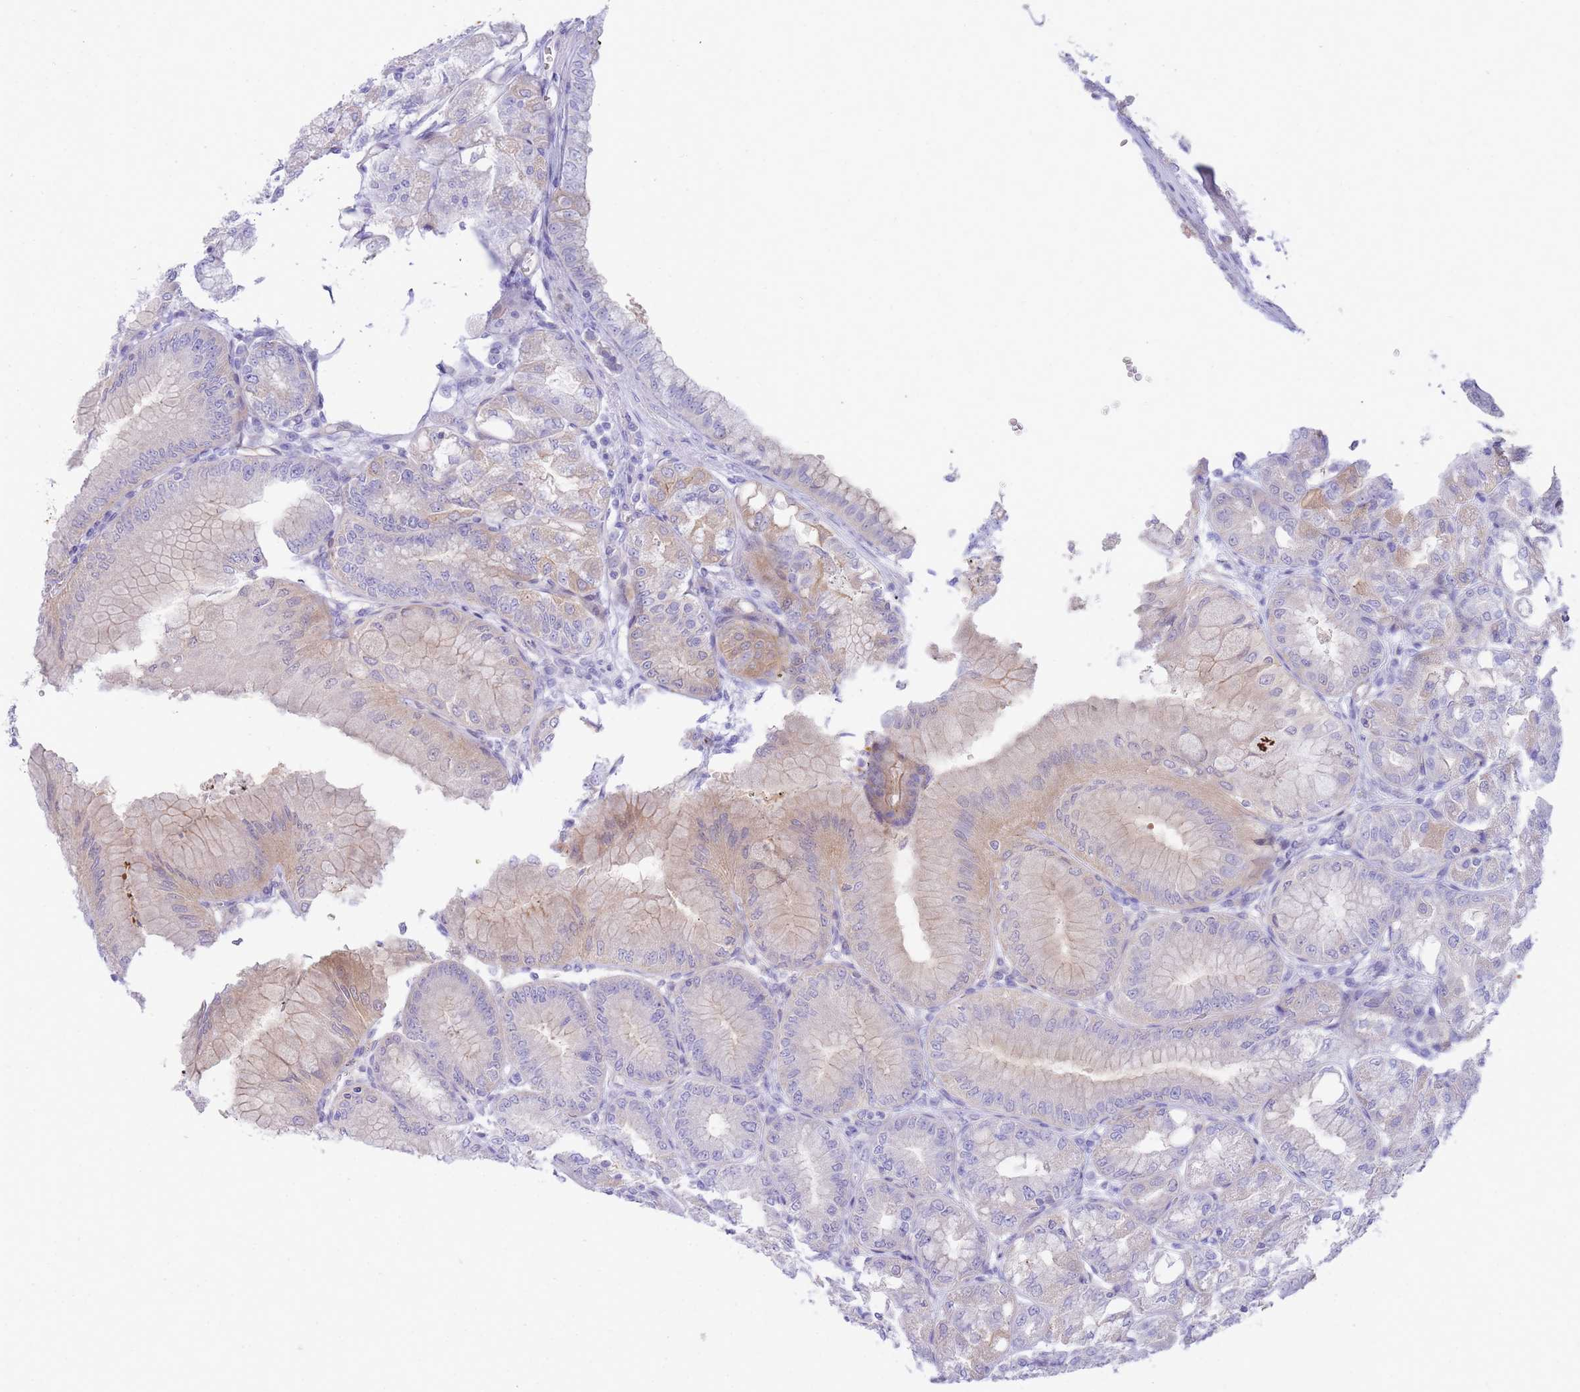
{"staining": {"intensity": "strong", "quantity": "25%-75%", "location": "cytoplasmic/membranous"}, "tissue": "stomach", "cell_type": "Glandular cells", "image_type": "normal", "snomed": [{"axis": "morphology", "description": "Normal tissue, NOS"}, {"axis": "topography", "description": "Stomach, lower"}], "caption": "Protein expression analysis of benign human stomach reveals strong cytoplasmic/membranous expression in approximately 25%-75% of glandular cells. The staining was performed using DAB (3,3'-diaminobenzidine), with brown indicating positive protein expression. Nuclei are stained blue with hematoxylin.", "gene": "FBN3", "patient": {"sex": "male", "age": 71}}